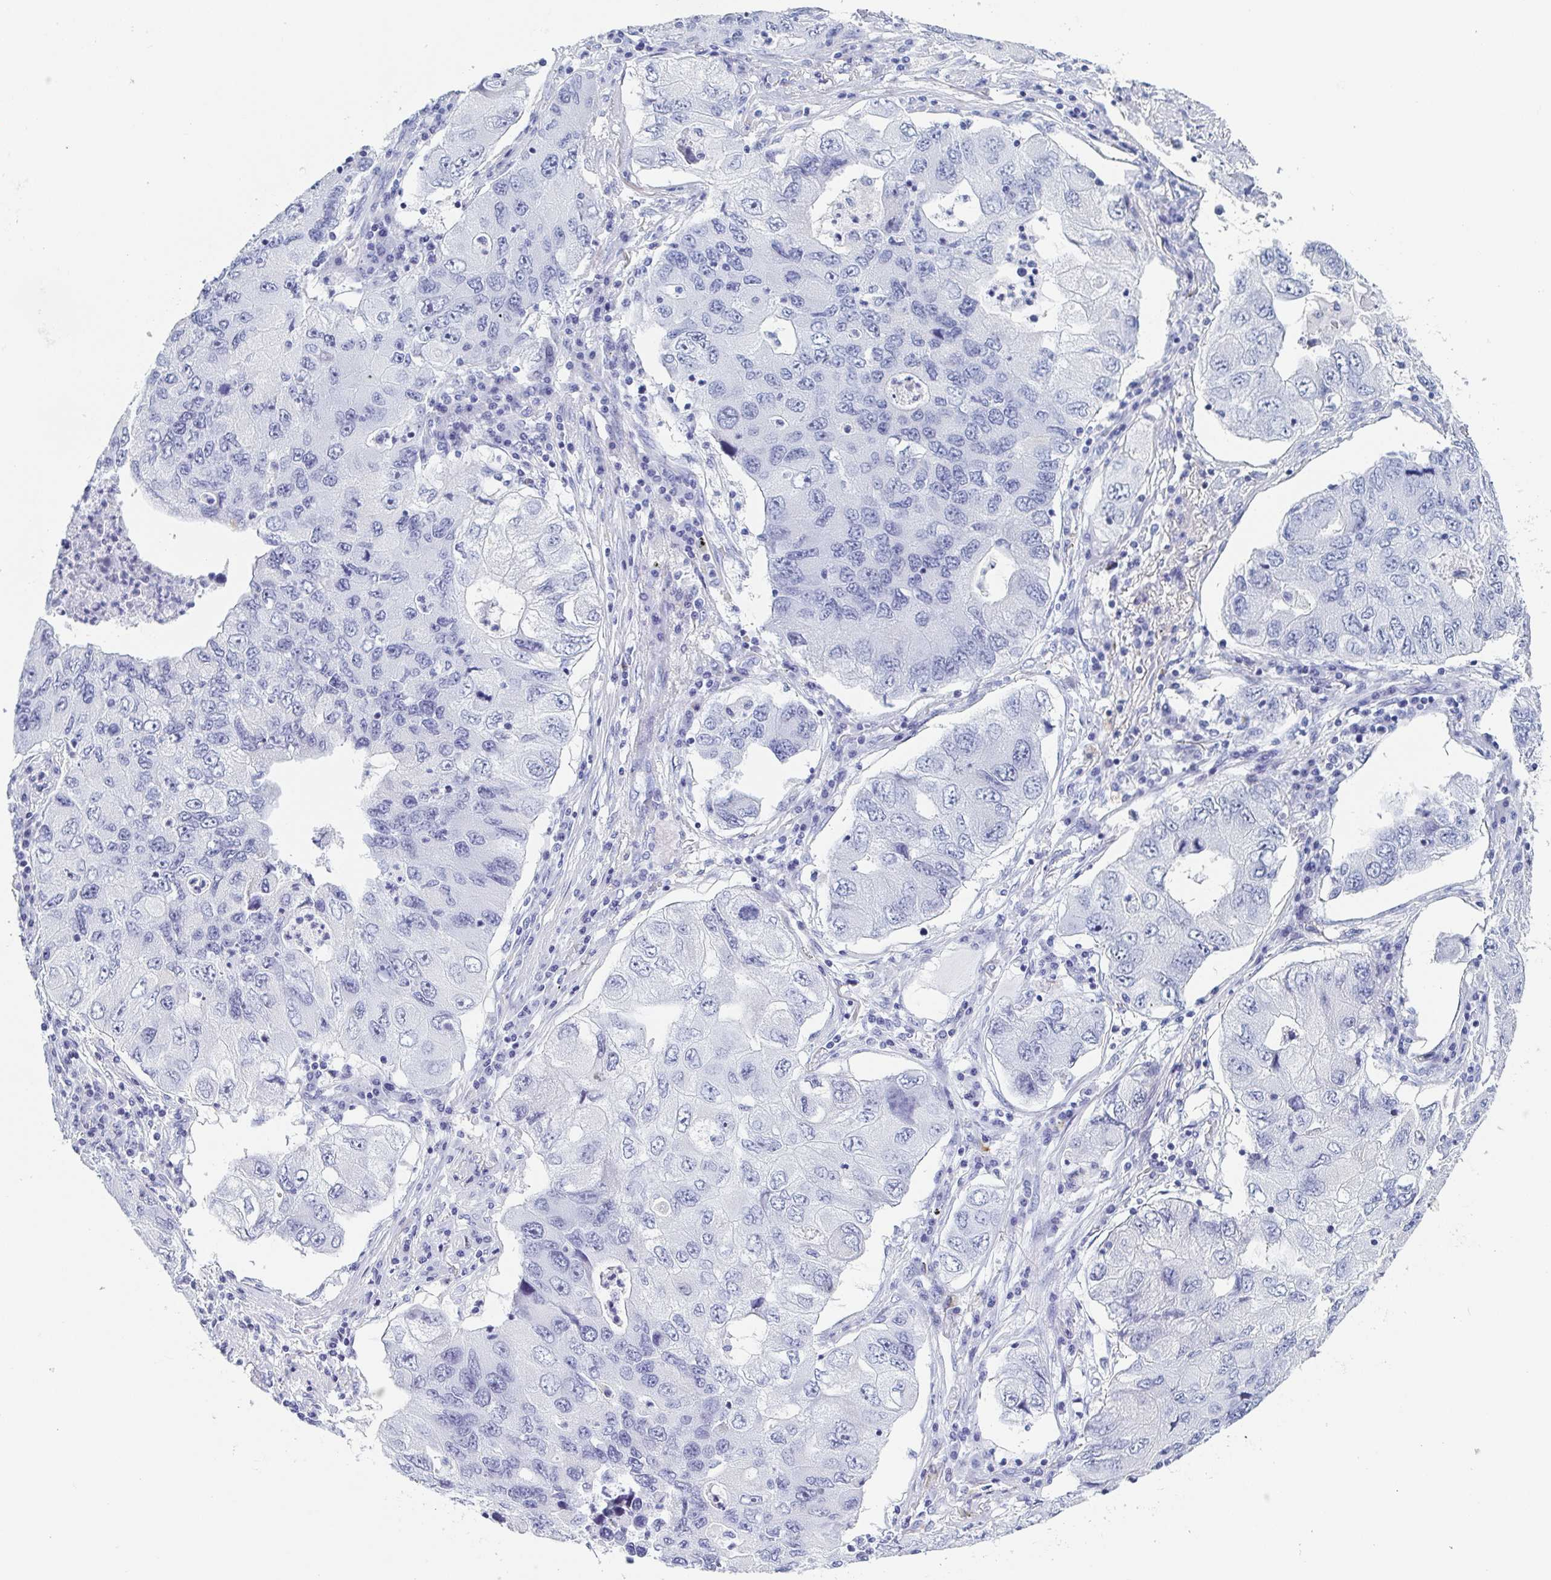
{"staining": {"intensity": "negative", "quantity": "none", "location": "none"}, "tissue": "lung cancer", "cell_type": "Tumor cells", "image_type": "cancer", "snomed": [{"axis": "morphology", "description": "Adenocarcinoma, NOS"}, {"axis": "morphology", "description": "Adenocarcinoma, metastatic, NOS"}, {"axis": "topography", "description": "Lymph node"}, {"axis": "topography", "description": "Lung"}], "caption": "Immunohistochemistry (IHC) of lung adenocarcinoma reveals no staining in tumor cells.", "gene": "REG4", "patient": {"sex": "female", "age": 54}}